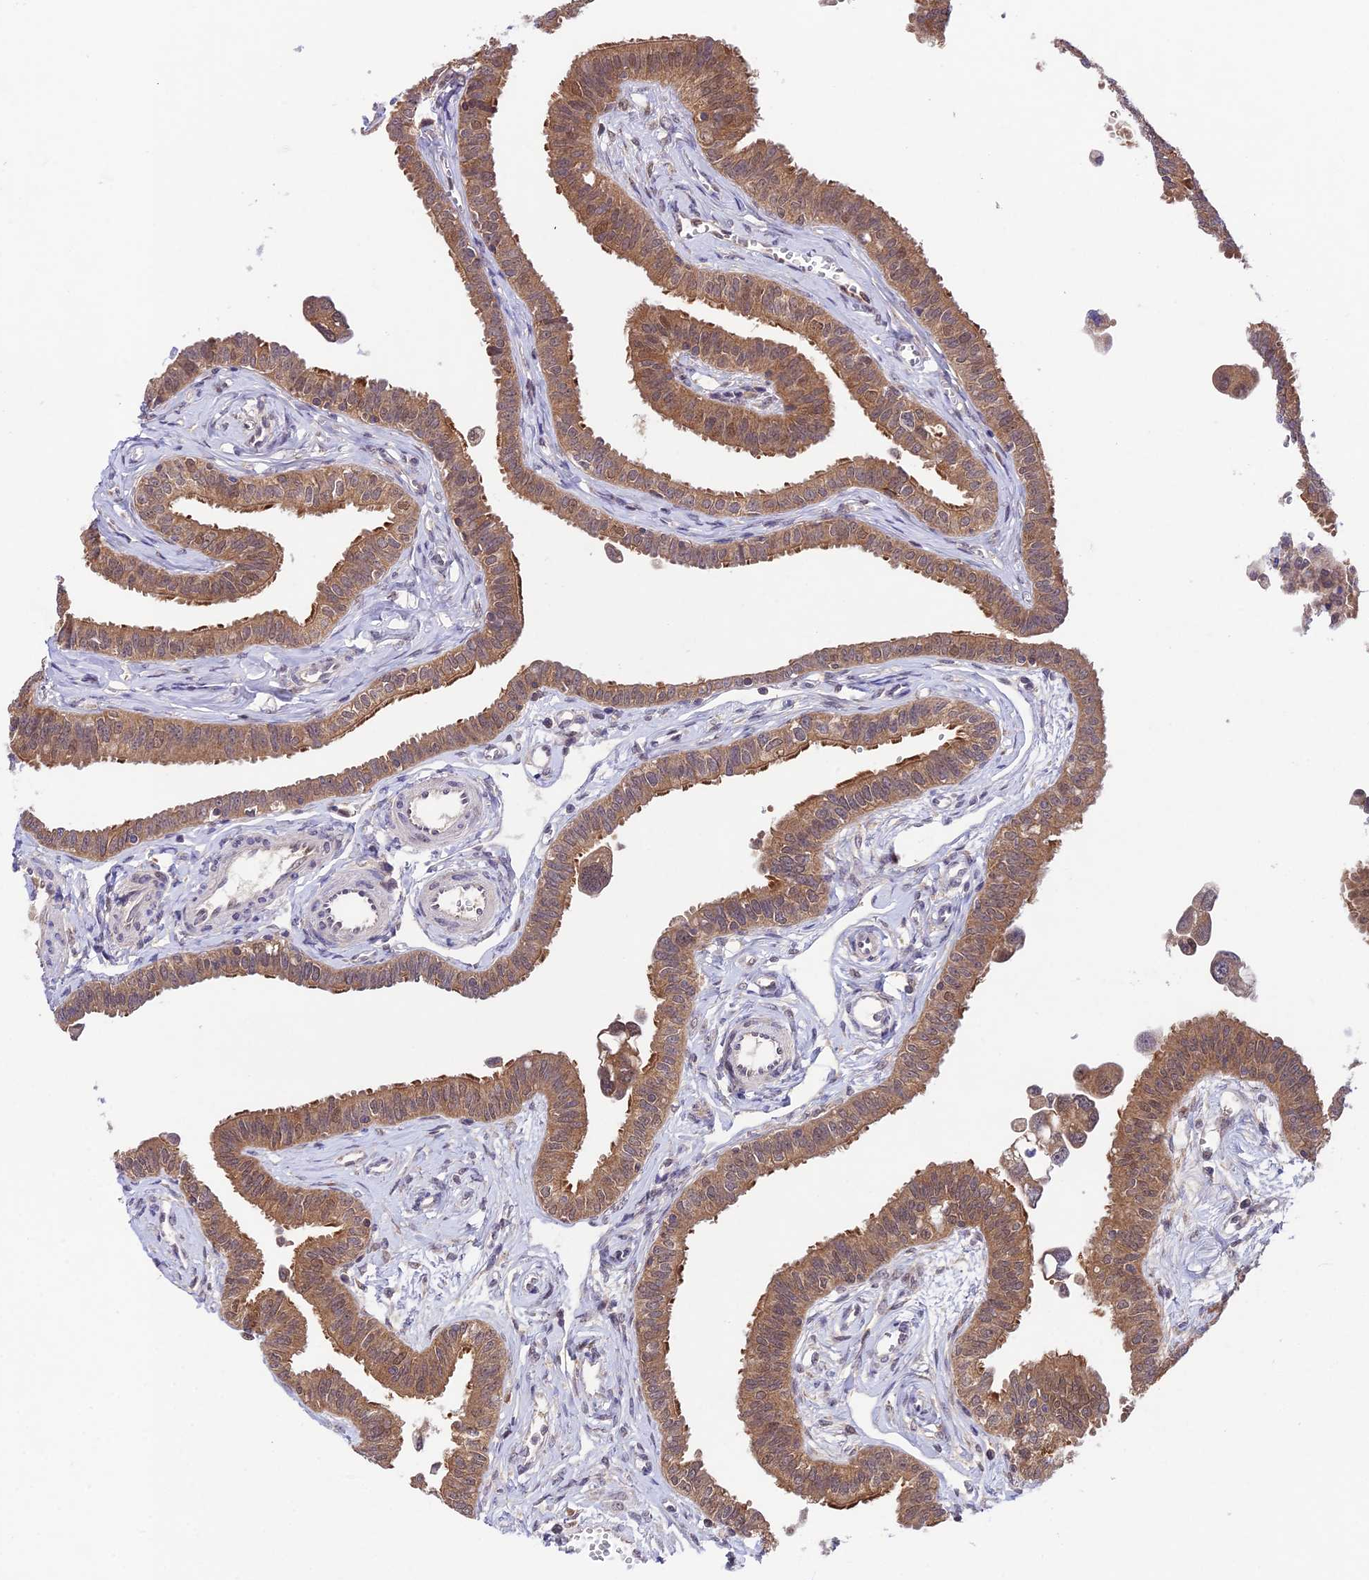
{"staining": {"intensity": "moderate", "quantity": ">75%", "location": "cytoplasmic/membranous"}, "tissue": "fallopian tube", "cell_type": "Glandular cells", "image_type": "normal", "snomed": [{"axis": "morphology", "description": "Normal tissue, NOS"}, {"axis": "morphology", "description": "Carcinoma, NOS"}, {"axis": "topography", "description": "Fallopian tube"}, {"axis": "topography", "description": "Ovary"}], "caption": "Protein staining by immunohistochemistry (IHC) displays moderate cytoplasmic/membranous expression in about >75% of glandular cells in normal fallopian tube. (brown staining indicates protein expression, while blue staining denotes nuclei).", "gene": "TRIM40", "patient": {"sex": "female", "age": 59}}